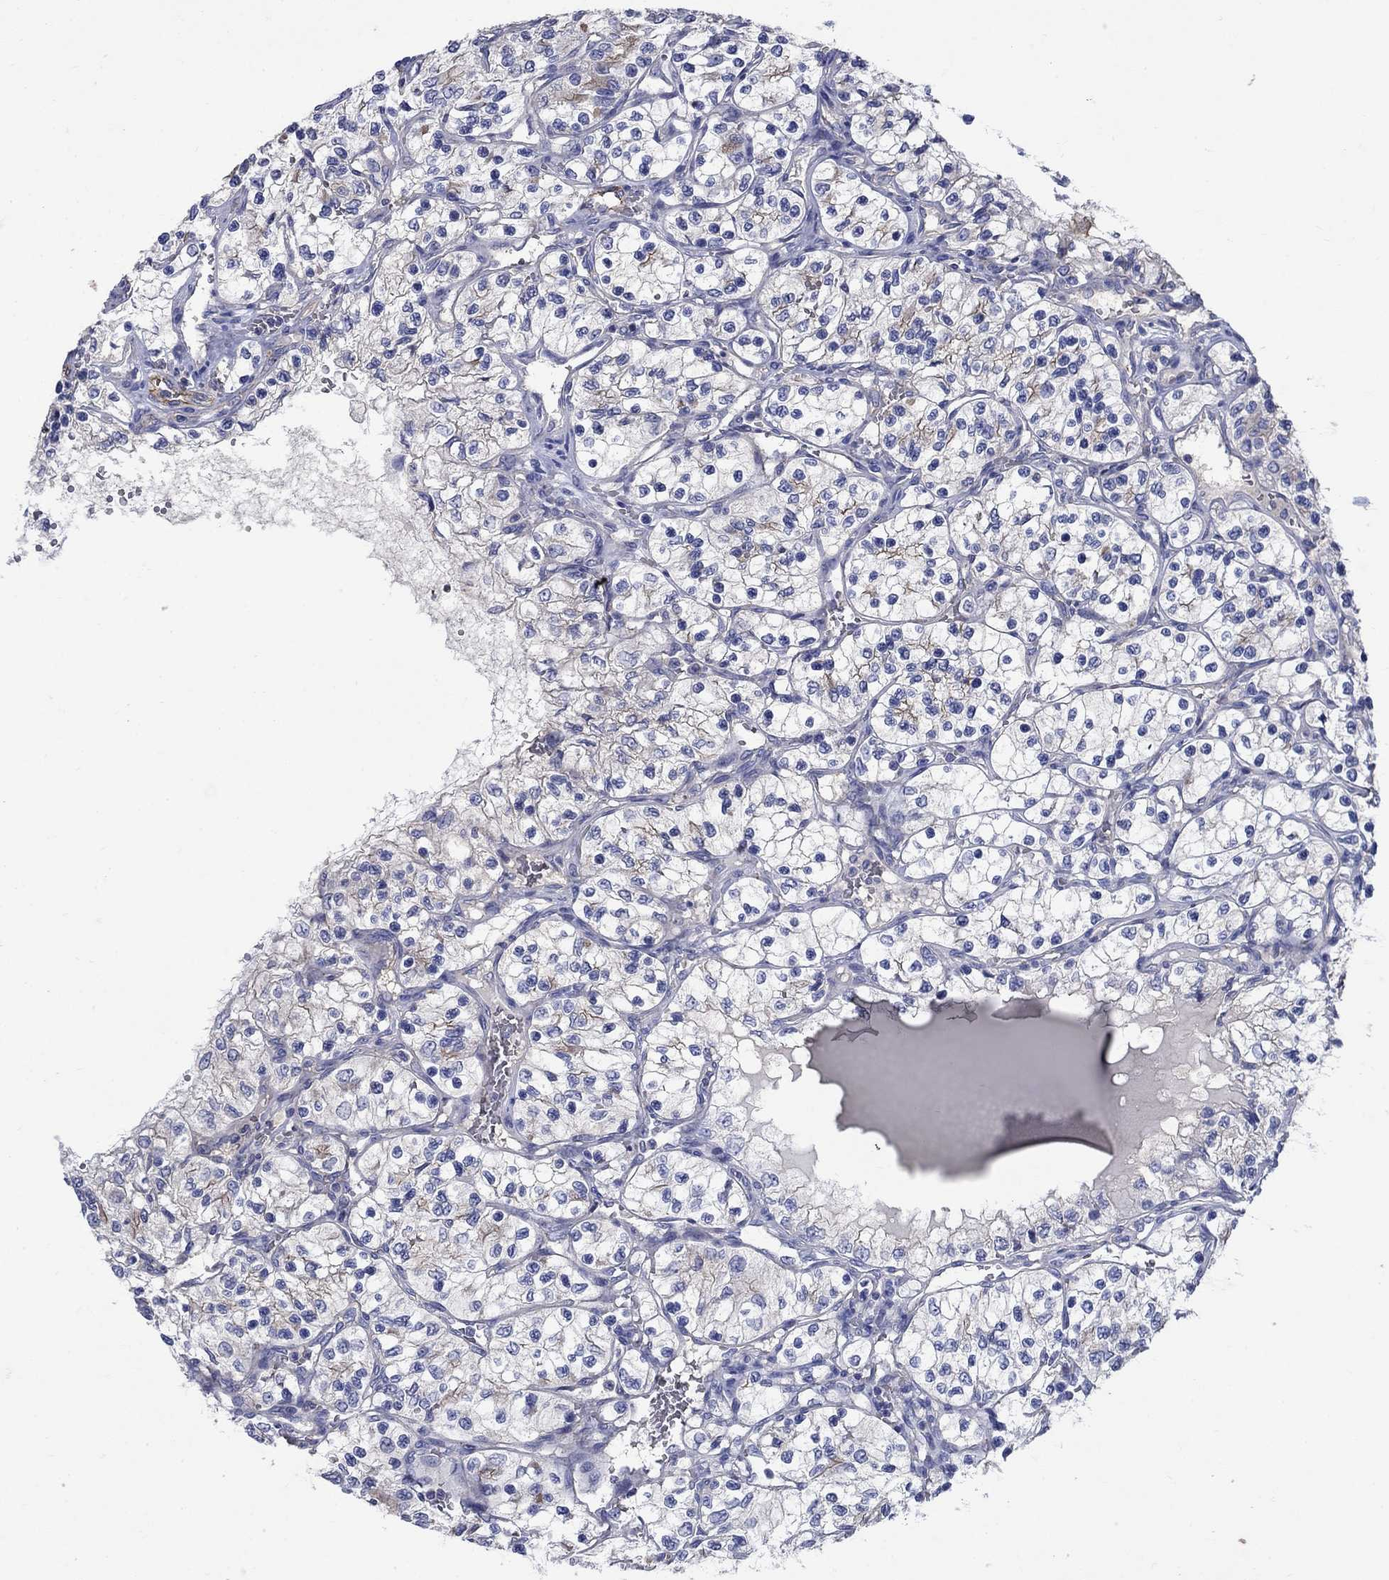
{"staining": {"intensity": "negative", "quantity": "none", "location": "none"}, "tissue": "renal cancer", "cell_type": "Tumor cells", "image_type": "cancer", "snomed": [{"axis": "morphology", "description": "Adenocarcinoma, NOS"}, {"axis": "topography", "description": "Kidney"}], "caption": "IHC image of human renal adenocarcinoma stained for a protein (brown), which shows no staining in tumor cells.", "gene": "FLNC", "patient": {"sex": "female", "age": 69}}